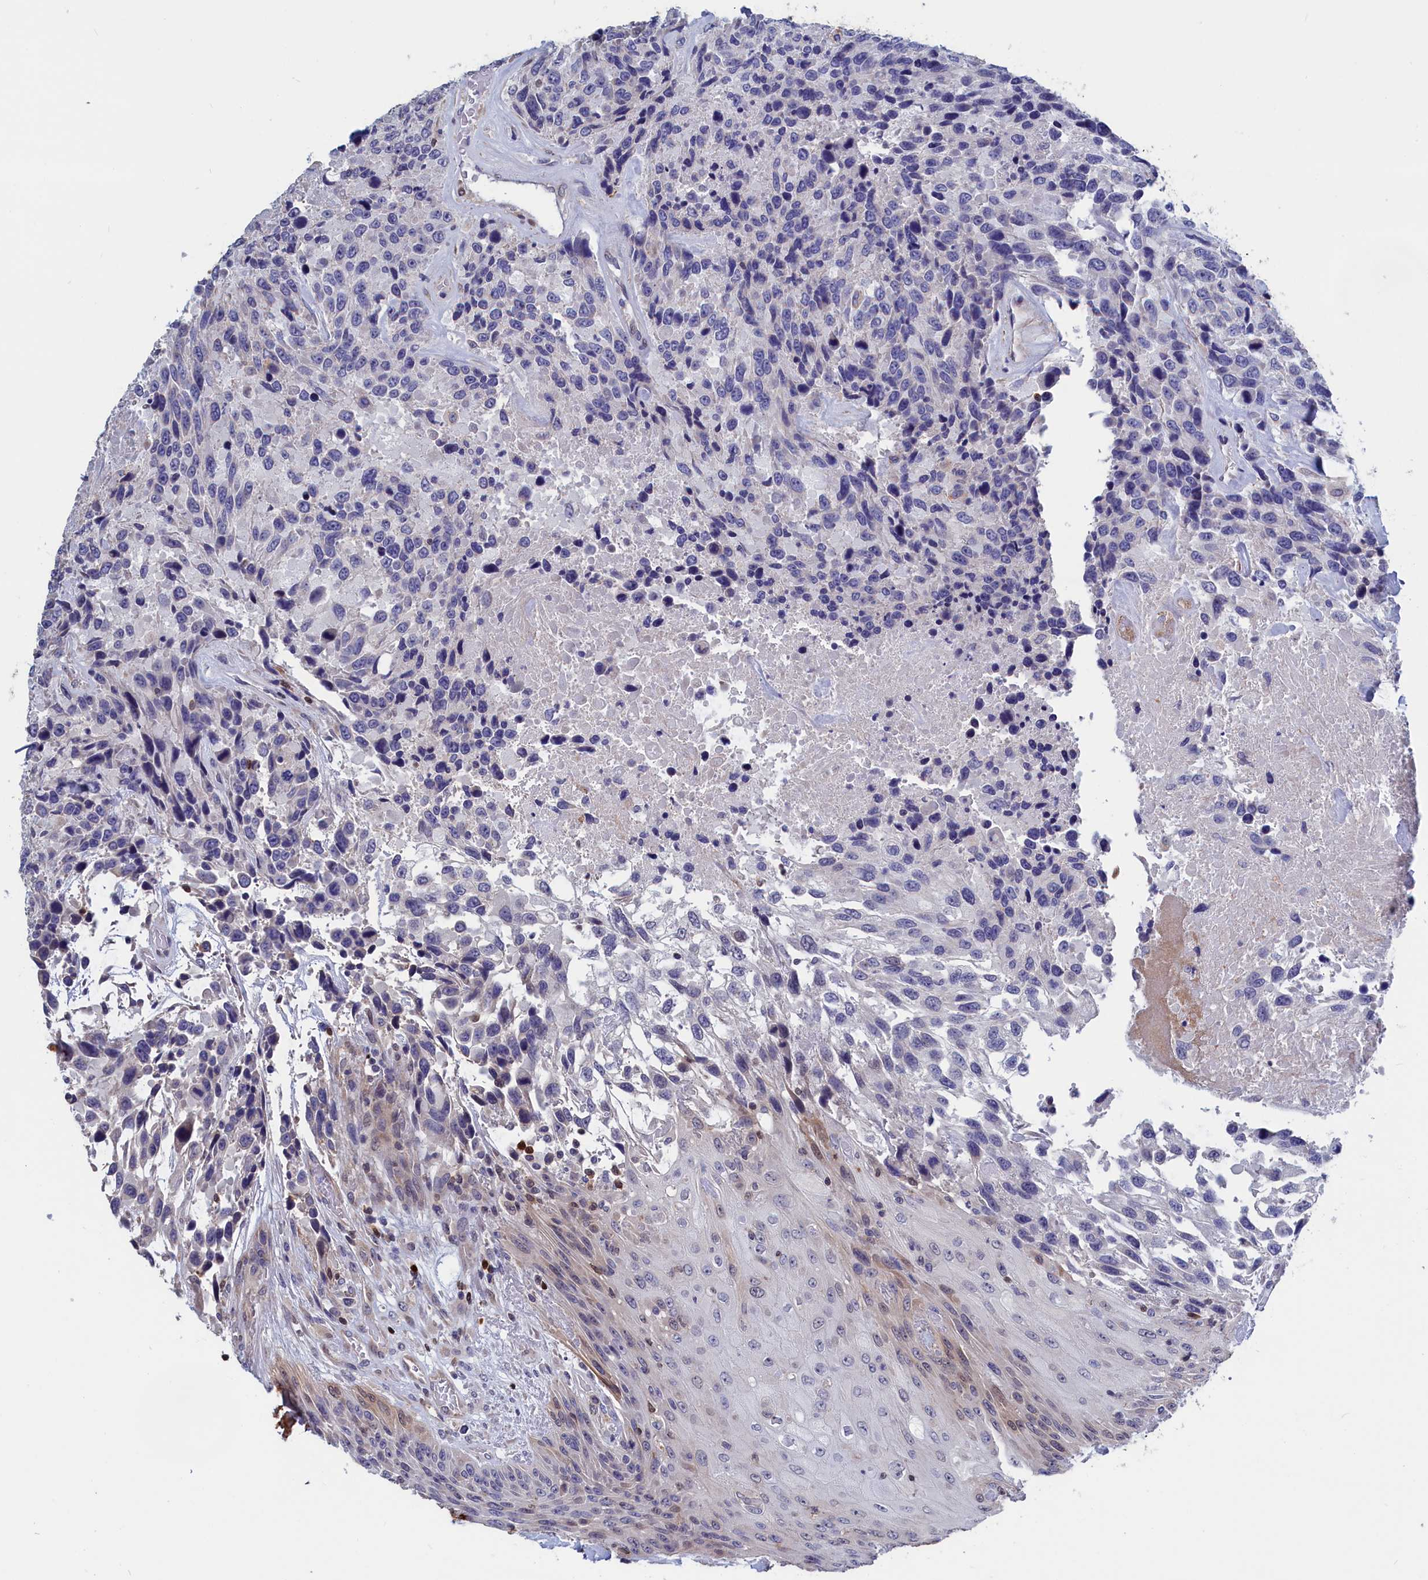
{"staining": {"intensity": "negative", "quantity": "none", "location": "none"}, "tissue": "urothelial cancer", "cell_type": "Tumor cells", "image_type": "cancer", "snomed": [{"axis": "morphology", "description": "Urothelial carcinoma, High grade"}, {"axis": "topography", "description": "Urinary bladder"}], "caption": "IHC image of neoplastic tissue: human high-grade urothelial carcinoma stained with DAB demonstrates no significant protein expression in tumor cells. The staining is performed using DAB brown chromogen with nuclei counter-stained in using hematoxylin.", "gene": "CRIP1", "patient": {"sex": "female", "age": 70}}